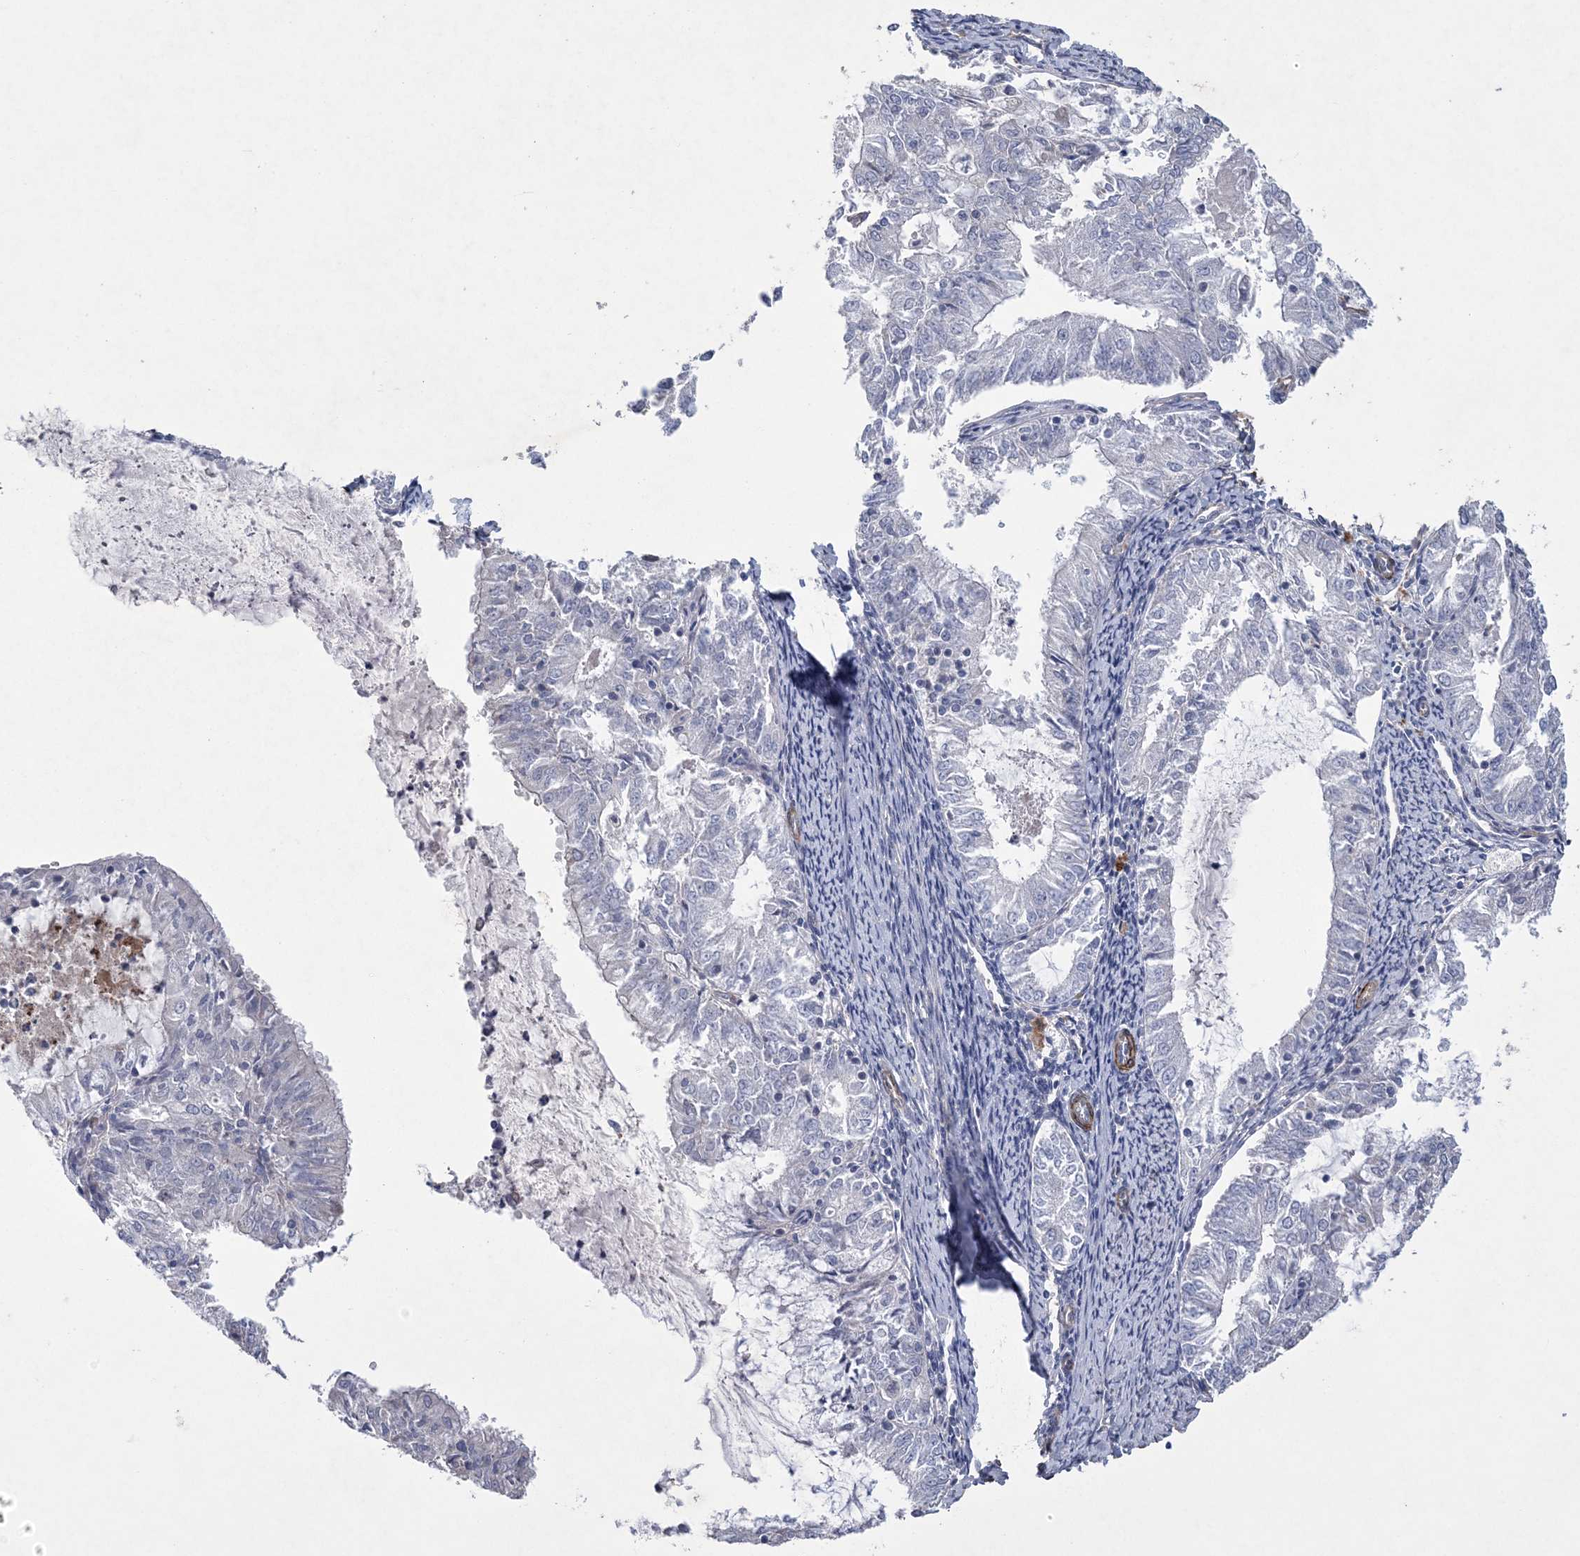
{"staining": {"intensity": "negative", "quantity": "none", "location": "none"}, "tissue": "endometrial cancer", "cell_type": "Tumor cells", "image_type": "cancer", "snomed": [{"axis": "morphology", "description": "Adenocarcinoma, NOS"}, {"axis": "topography", "description": "Endometrium"}], "caption": "This is an immunohistochemistry (IHC) micrograph of human endometrial cancer (adenocarcinoma). There is no positivity in tumor cells.", "gene": "ARSJ", "patient": {"sex": "female", "age": 57}}